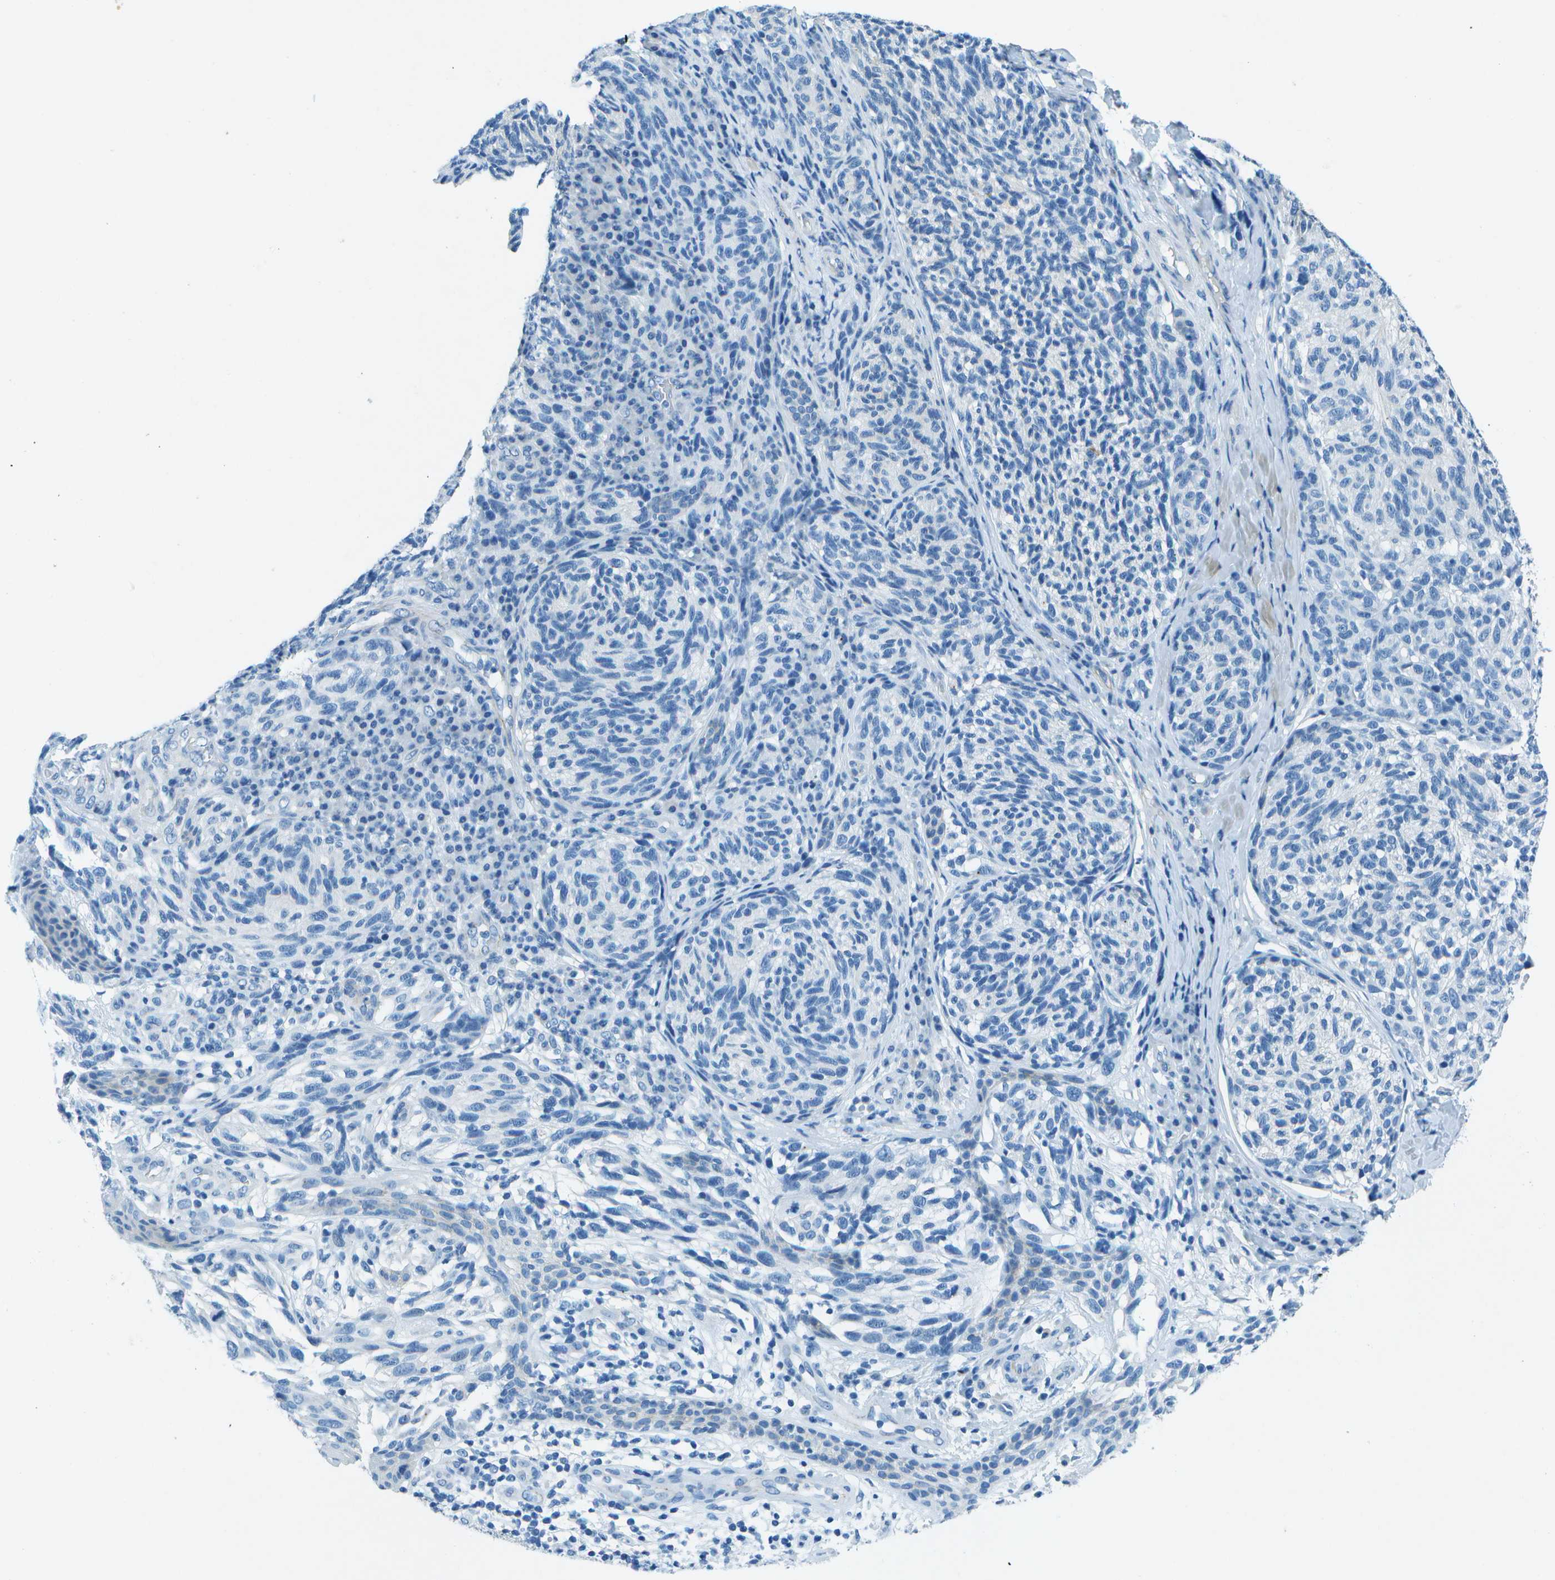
{"staining": {"intensity": "negative", "quantity": "none", "location": "none"}, "tissue": "melanoma", "cell_type": "Tumor cells", "image_type": "cancer", "snomed": [{"axis": "morphology", "description": "Malignant melanoma, NOS"}, {"axis": "topography", "description": "Skin"}], "caption": "Malignant melanoma was stained to show a protein in brown. There is no significant expression in tumor cells.", "gene": "SLC16A10", "patient": {"sex": "female", "age": 73}}